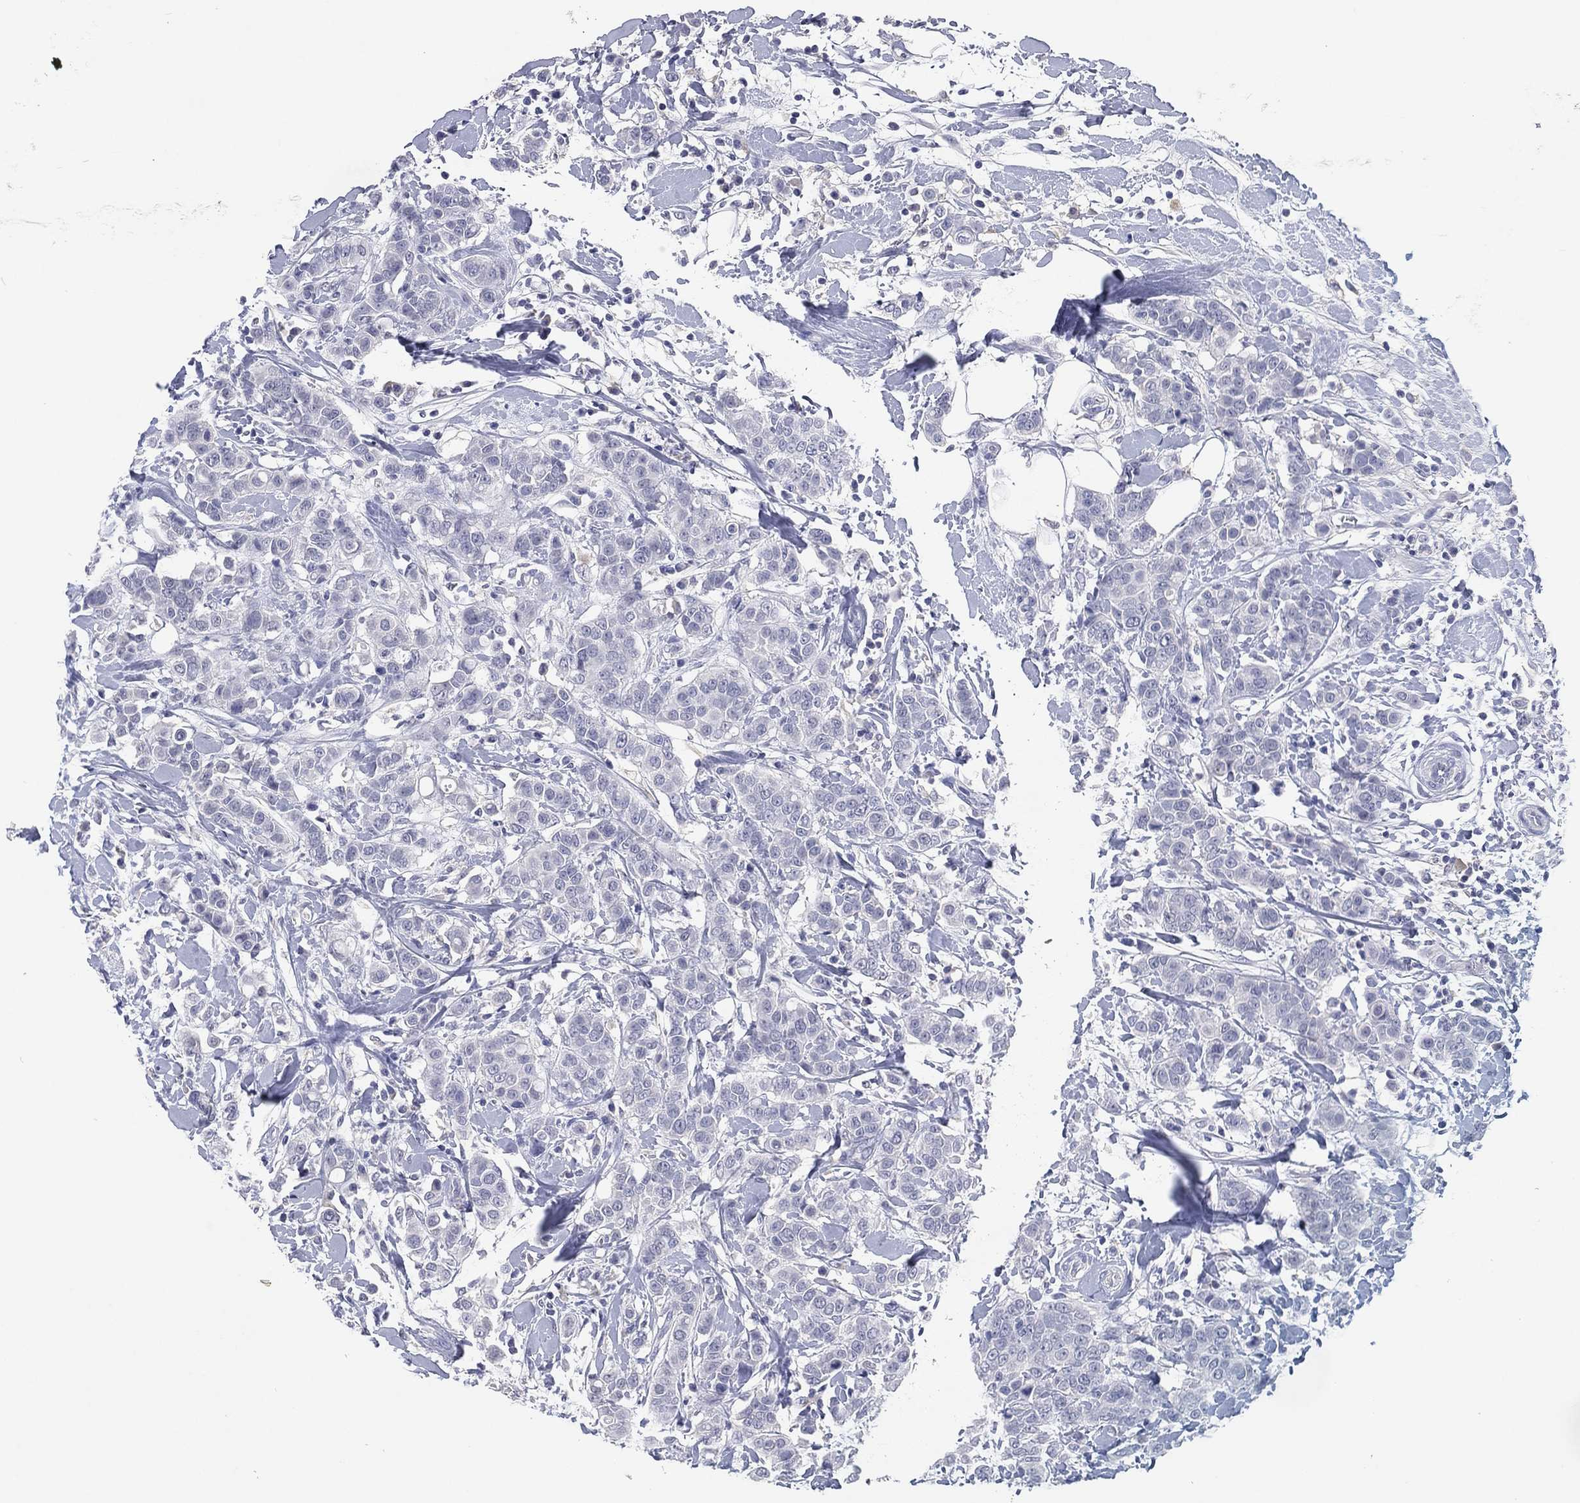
{"staining": {"intensity": "negative", "quantity": "none", "location": "none"}, "tissue": "breast cancer", "cell_type": "Tumor cells", "image_type": "cancer", "snomed": [{"axis": "morphology", "description": "Duct carcinoma"}, {"axis": "topography", "description": "Breast"}], "caption": "A micrograph of breast intraductal carcinoma stained for a protein demonstrates no brown staining in tumor cells.", "gene": "KRT35", "patient": {"sex": "female", "age": 27}}